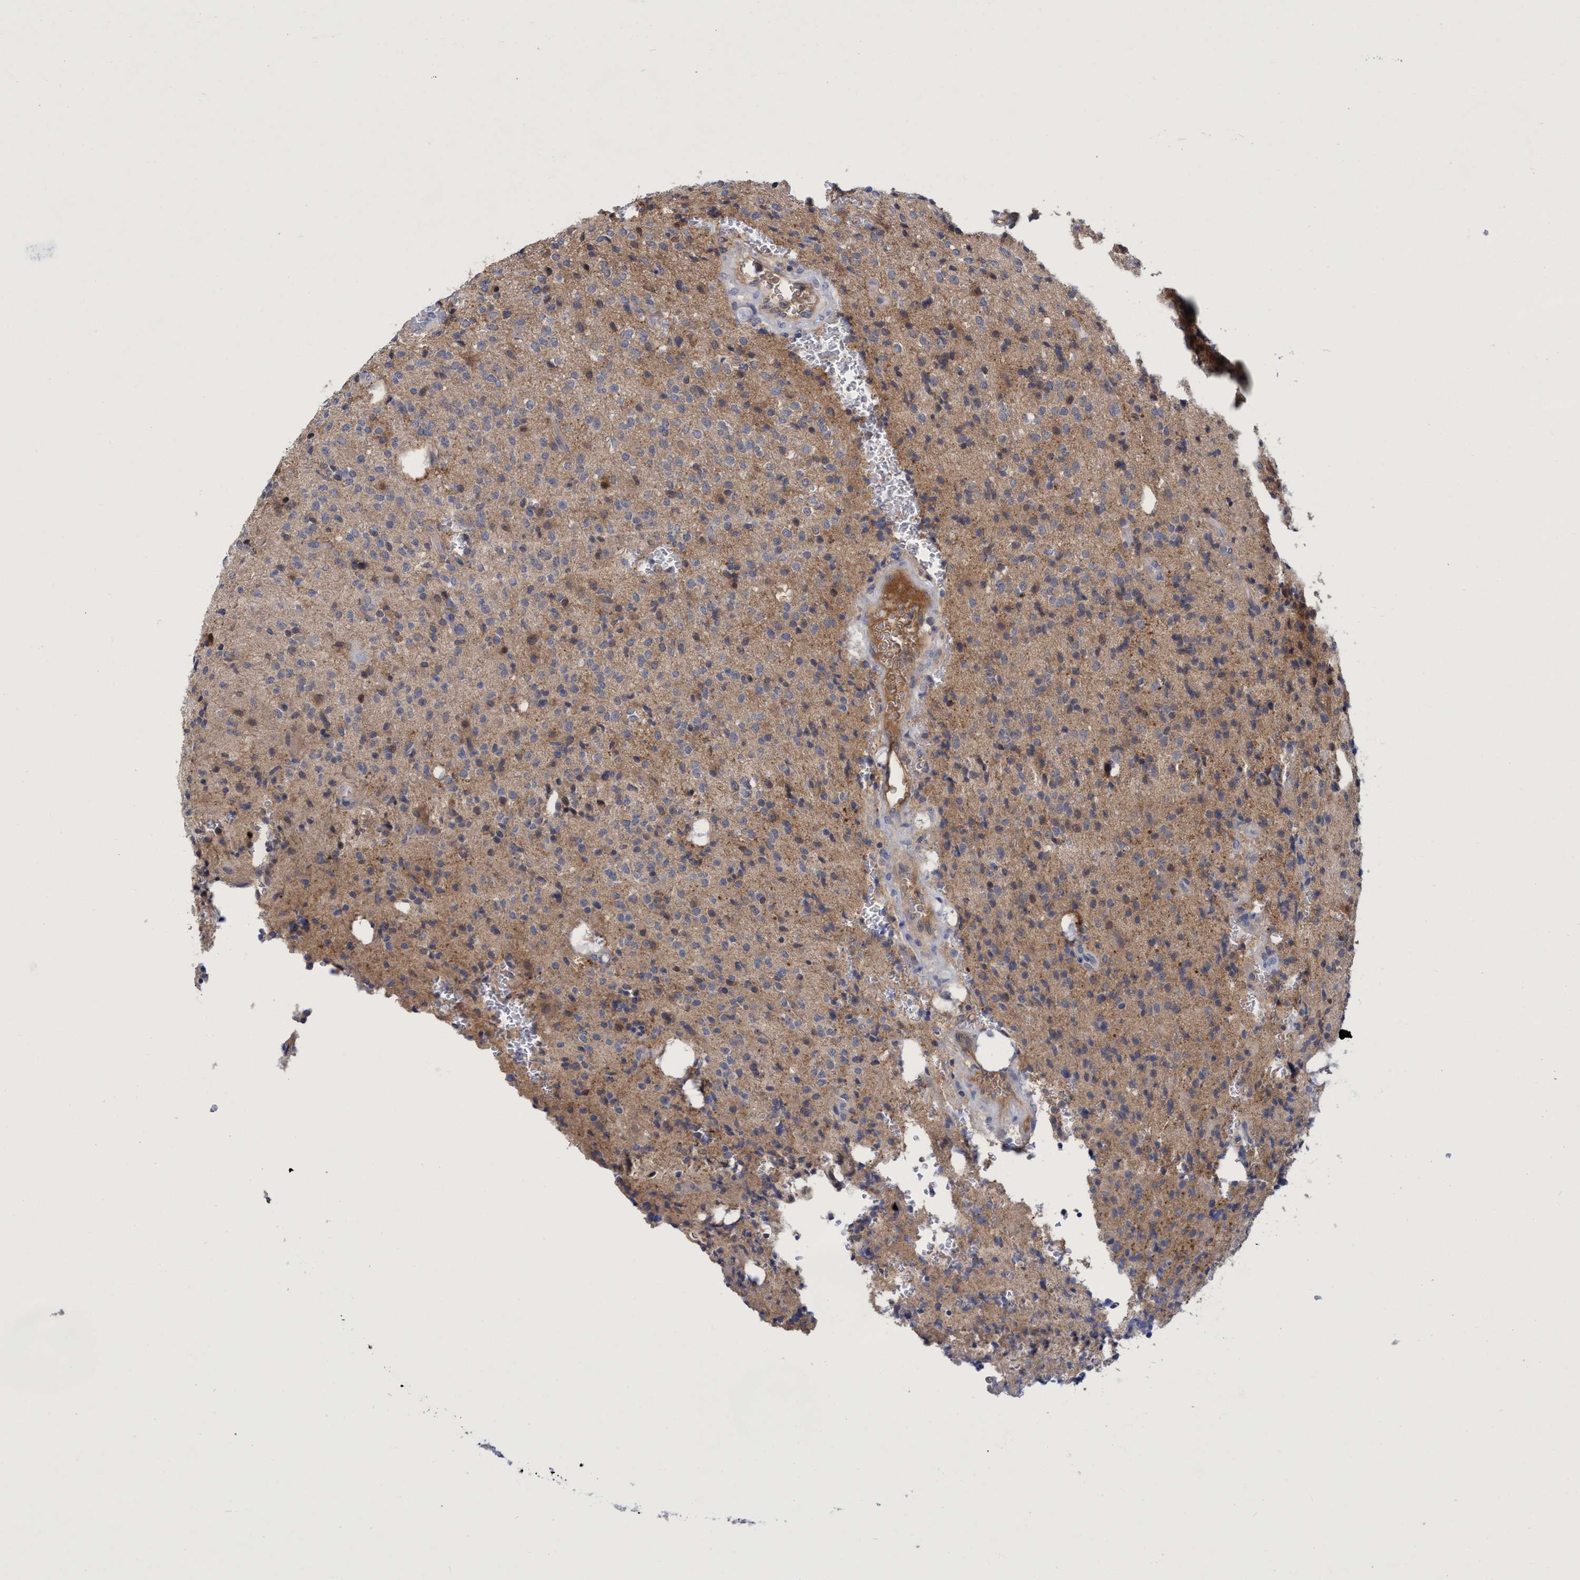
{"staining": {"intensity": "negative", "quantity": "none", "location": "none"}, "tissue": "glioma", "cell_type": "Tumor cells", "image_type": "cancer", "snomed": [{"axis": "morphology", "description": "Glioma, malignant, High grade"}, {"axis": "topography", "description": "Brain"}], "caption": "The IHC image has no significant expression in tumor cells of glioma tissue. Brightfield microscopy of immunohistochemistry (IHC) stained with DAB (3,3'-diaminobenzidine) (brown) and hematoxylin (blue), captured at high magnification.", "gene": "PNPO", "patient": {"sex": "male", "age": 34}}